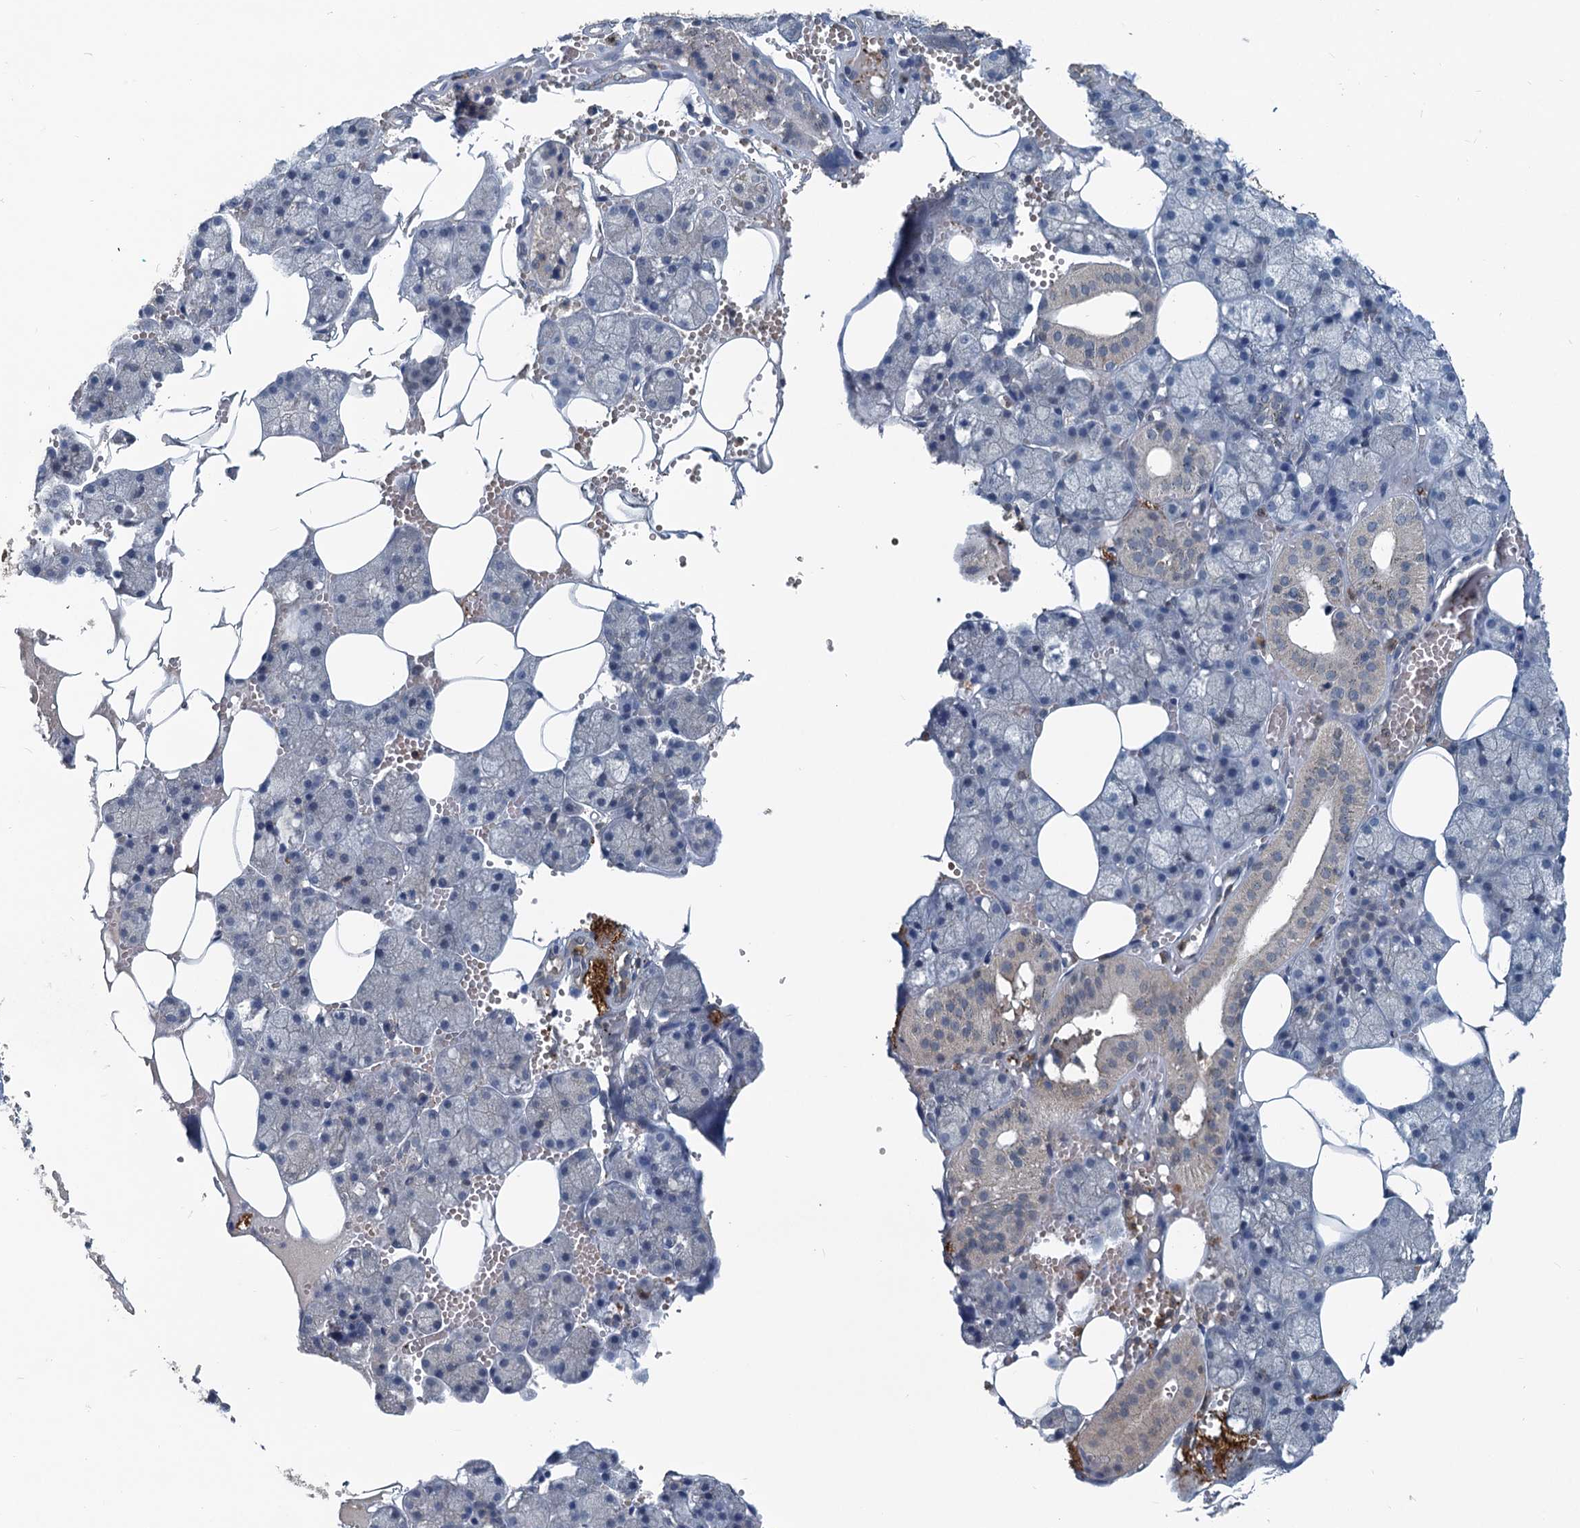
{"staining": {"intensity": "negative", "quantity": "none", "location": "none"}, "tissue": "salivary gland", "cell_type": "Glandular cells", "image_type": "normal", "snomed": [{"axis": "morphology", "description": "Normal tissue, NOS"}, {"axis": "topography", "description": "Salivary gland"}], "caption": "Salivary gland stained for a protein using immunohistochemistry displays no staining glandular cells.", "gene": "GCLM", "patient": {"sex": "male", "age": 62}}